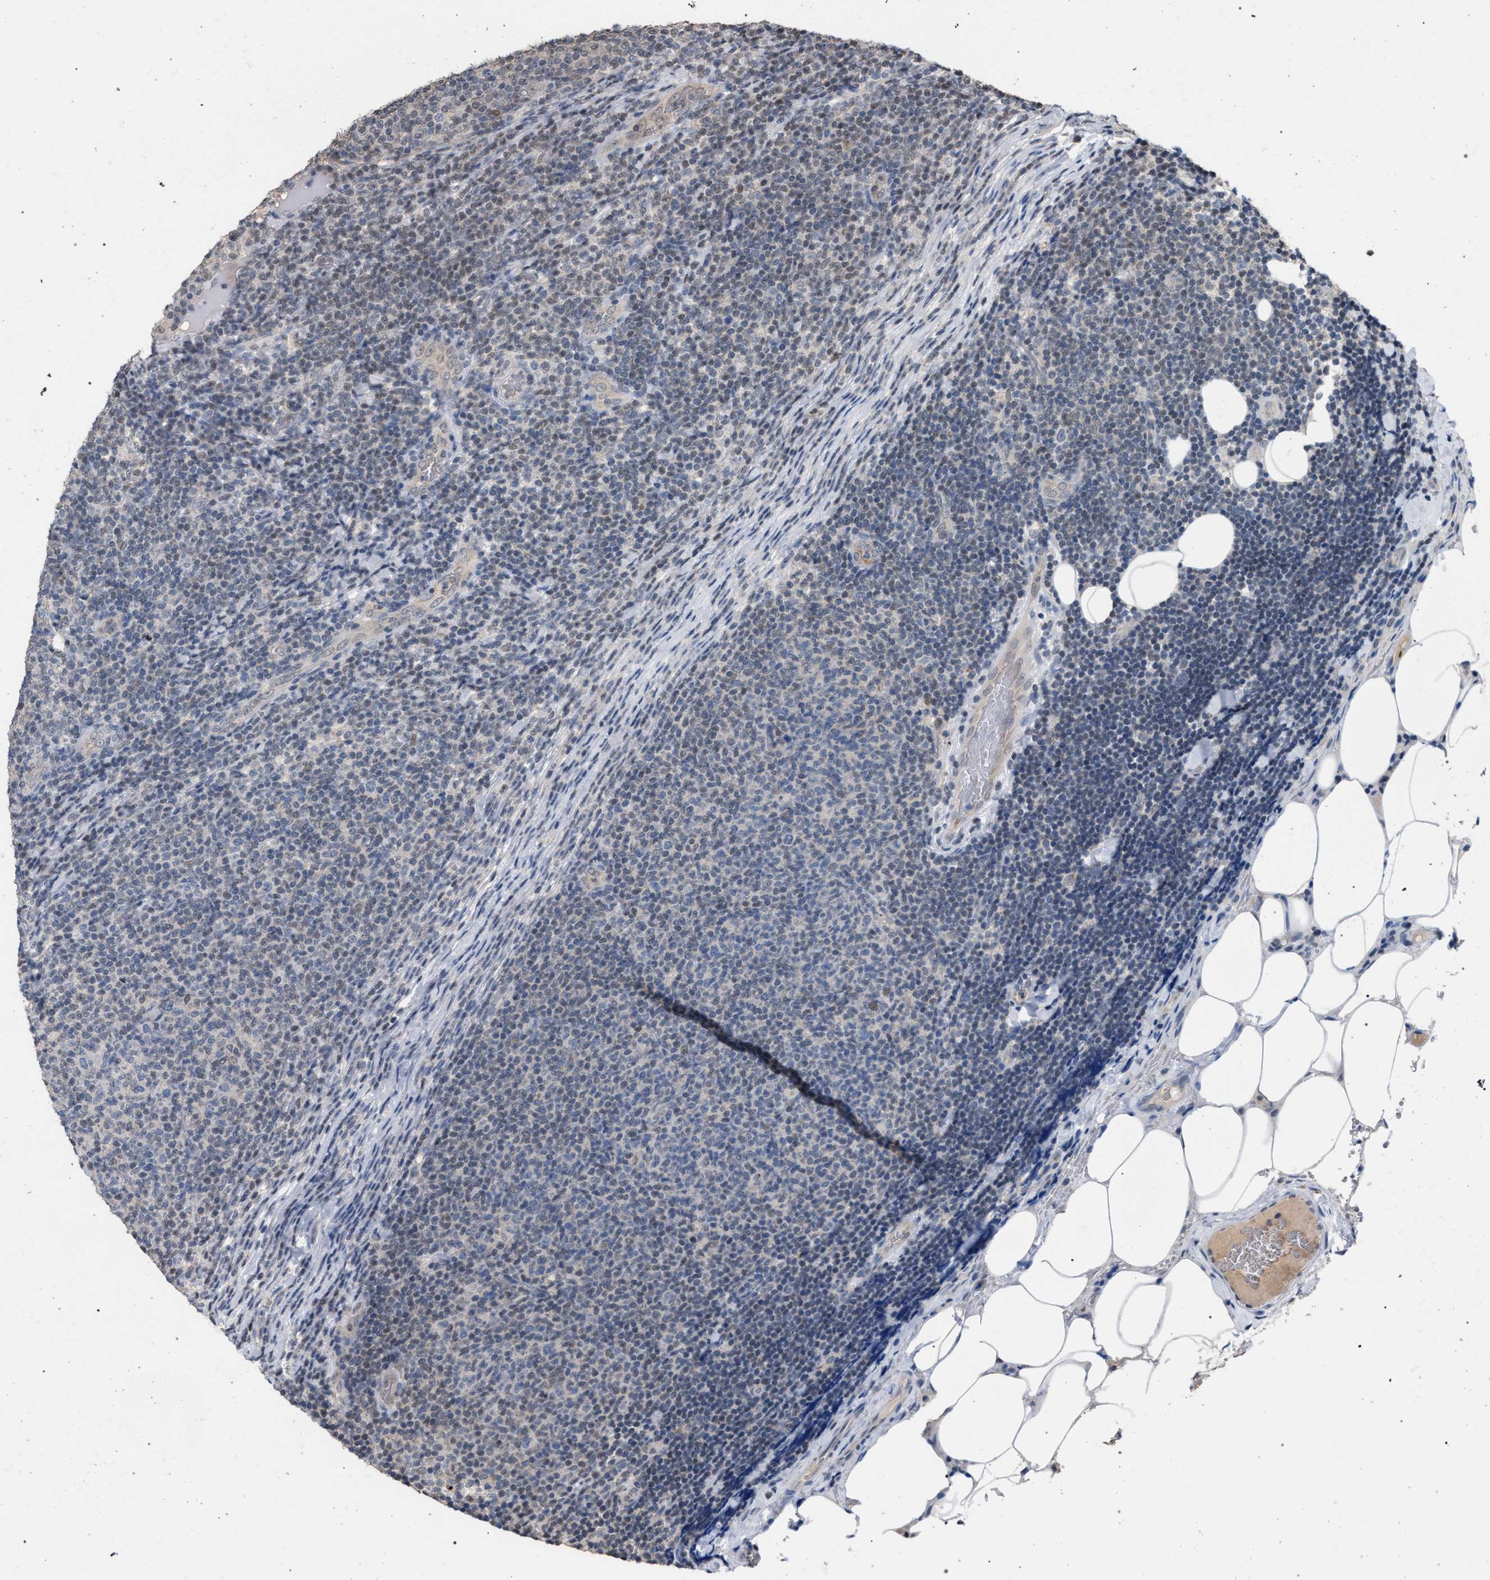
{"staining": {"intensity": "negative", "quantity": "none", "location": "none"}, "tissue": "lymphoma", "cell_type": "Tumor cells", "image_type": "cancer", "snomed": [{"axis": "morphology", "description": "Malignant lymphoma, non-Hodgkin's type, Low grade"}, {"axis": "topography", "description": "Lymph node"}], "caption": "Tumor cells show no significant expression in low-grade malignant lymphoma, non-Hodgkin's type. (DAB (3,3'-diaminobenzidine) IHC, high magnification).", "gene": "TECPR1", "patient": {"sex": "male", "age": 66}}